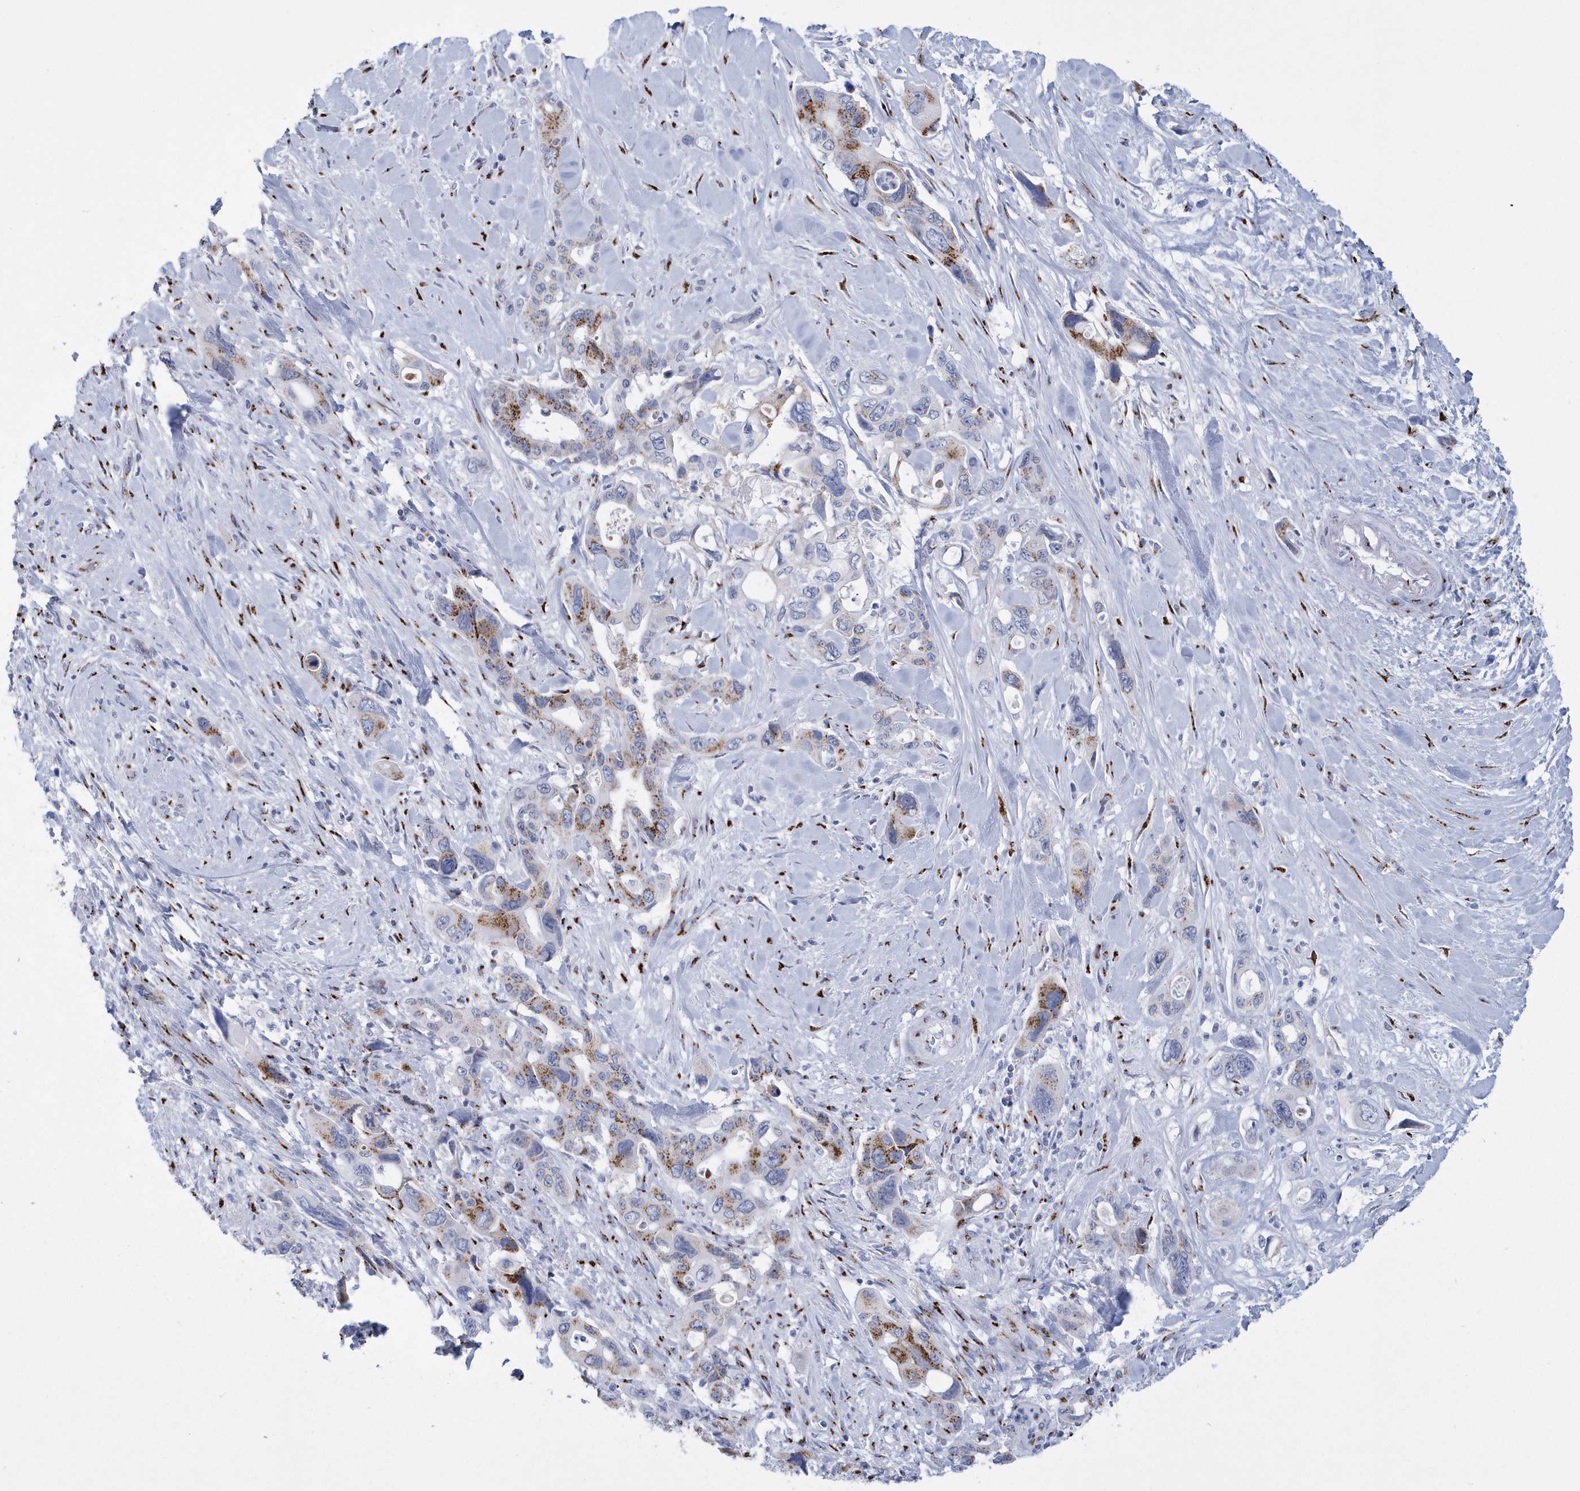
{"staining": {"intensity": "moderate", "quantity": "25%-75%", "location": "cytoplasmic/membranous"}, "tissue": "pancreatic cancer", "cell_type": "Tumor cells", "image_type": "cancer", "snomed": [{"axis": "morphology", "description": "Adenocarcinoma, NOS"}, {"axis": "topography", "description": "Pancreas"}], "caption": "The immunohistochemical stain labels moderate cytoplasmic/membranous positivity in tumor cells of adenocarcinoma (pancreatic) tissue. The staining was performed using DAB (3,3'-diaminobenzidine) to visualize the protein expression in brown, while the nuclei were stained in blue with hematoxylin (Magnification: 20x).", "gene": "SLX9", "patient": {"sex": "male", "age": 46}}